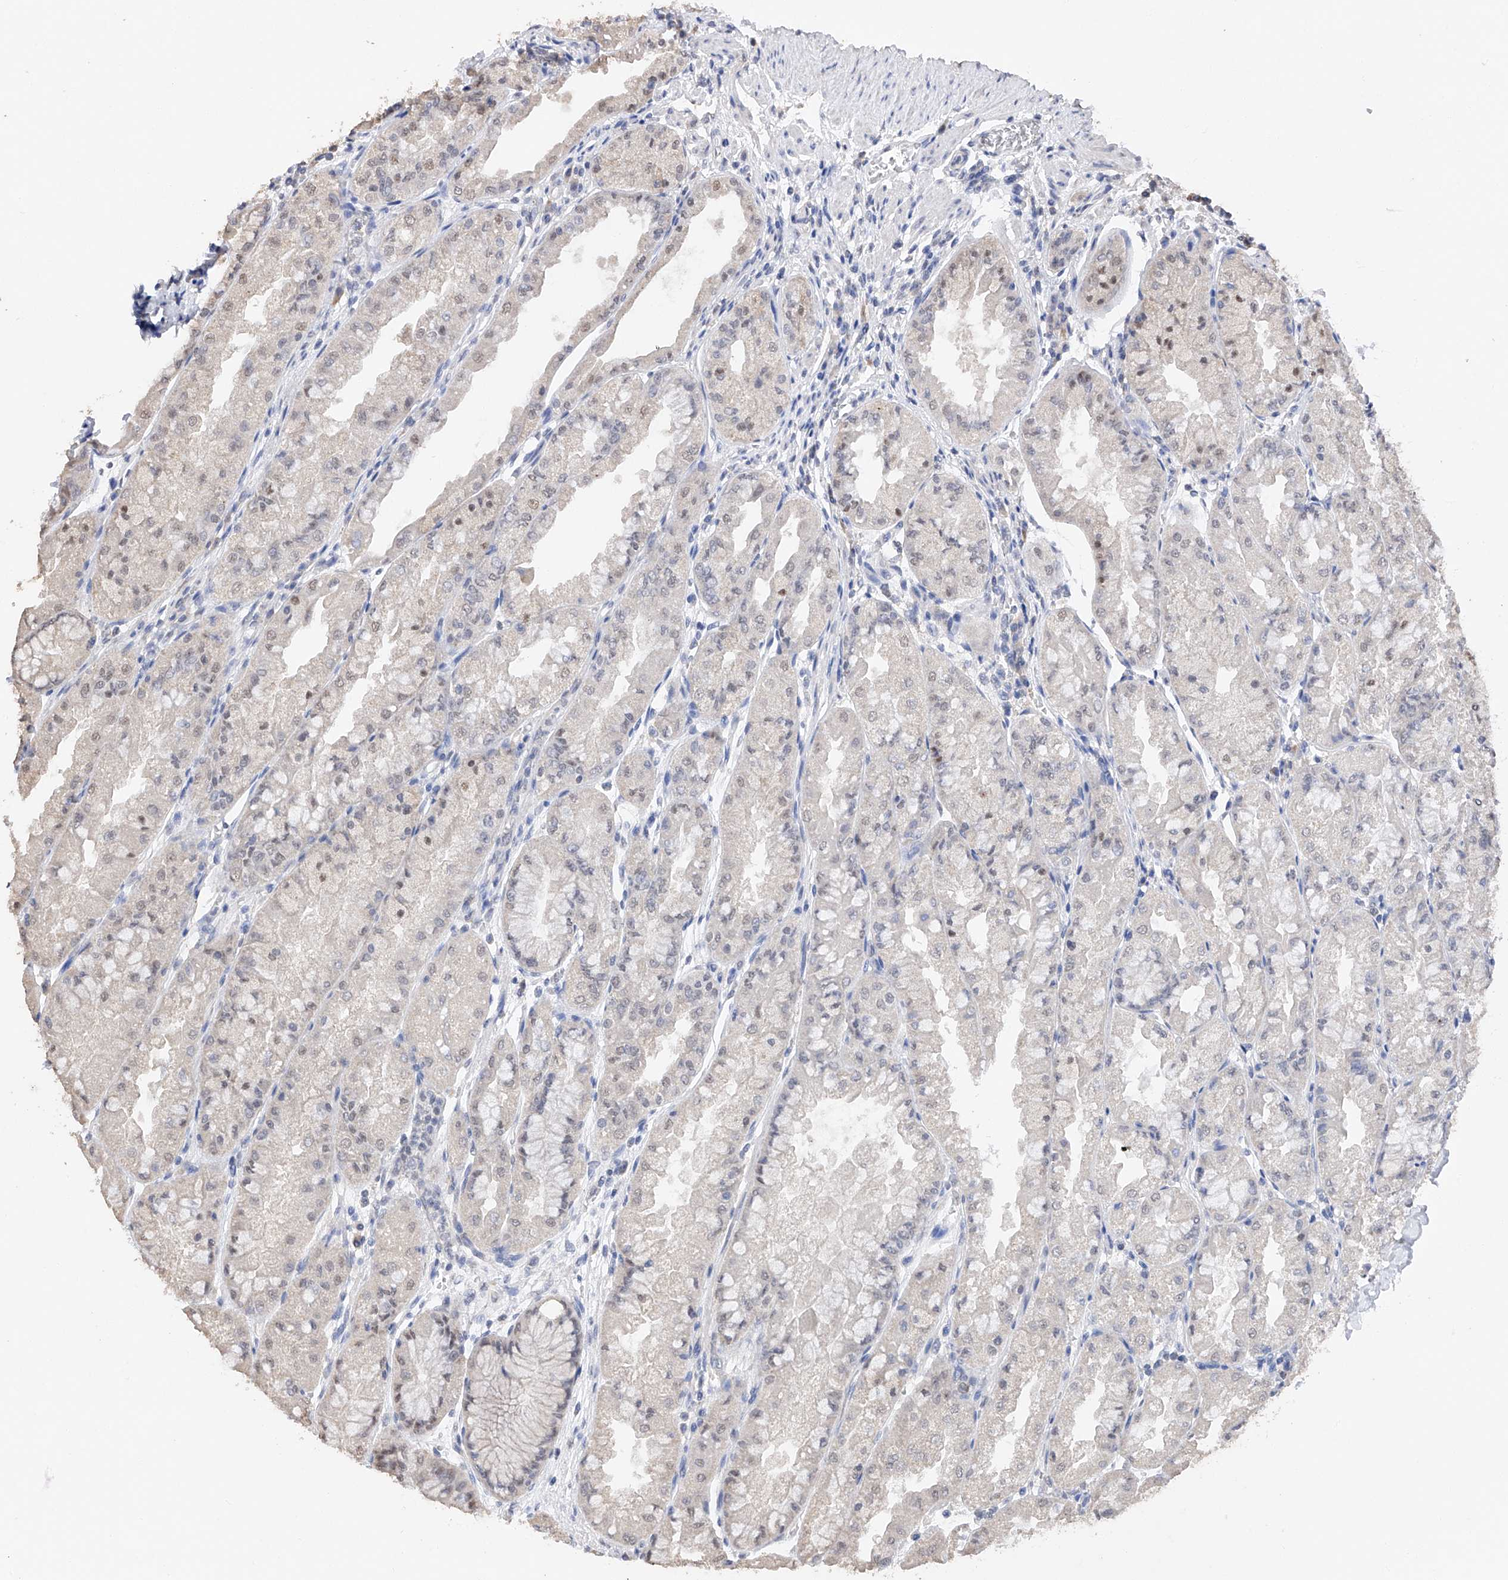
{"staining": {"intensity": "moderate", "quantity": "<25%", "location": "nuclear"}, "tissue": "stomach", "cell_type": "Glandular cells", "image_type": "normal", "snomed": [{"axis": "morphology", "description": "Normal tissue, NOS"}, {"axis": "topography", "description": "Stomach, upper"}], "caption": "Glandular cells demonstrate moderate nuclear expression in approximately <25% of cells in benign stomach.", "gene": "DMAP1", "patient": {"sex": "male", "age": 47}}